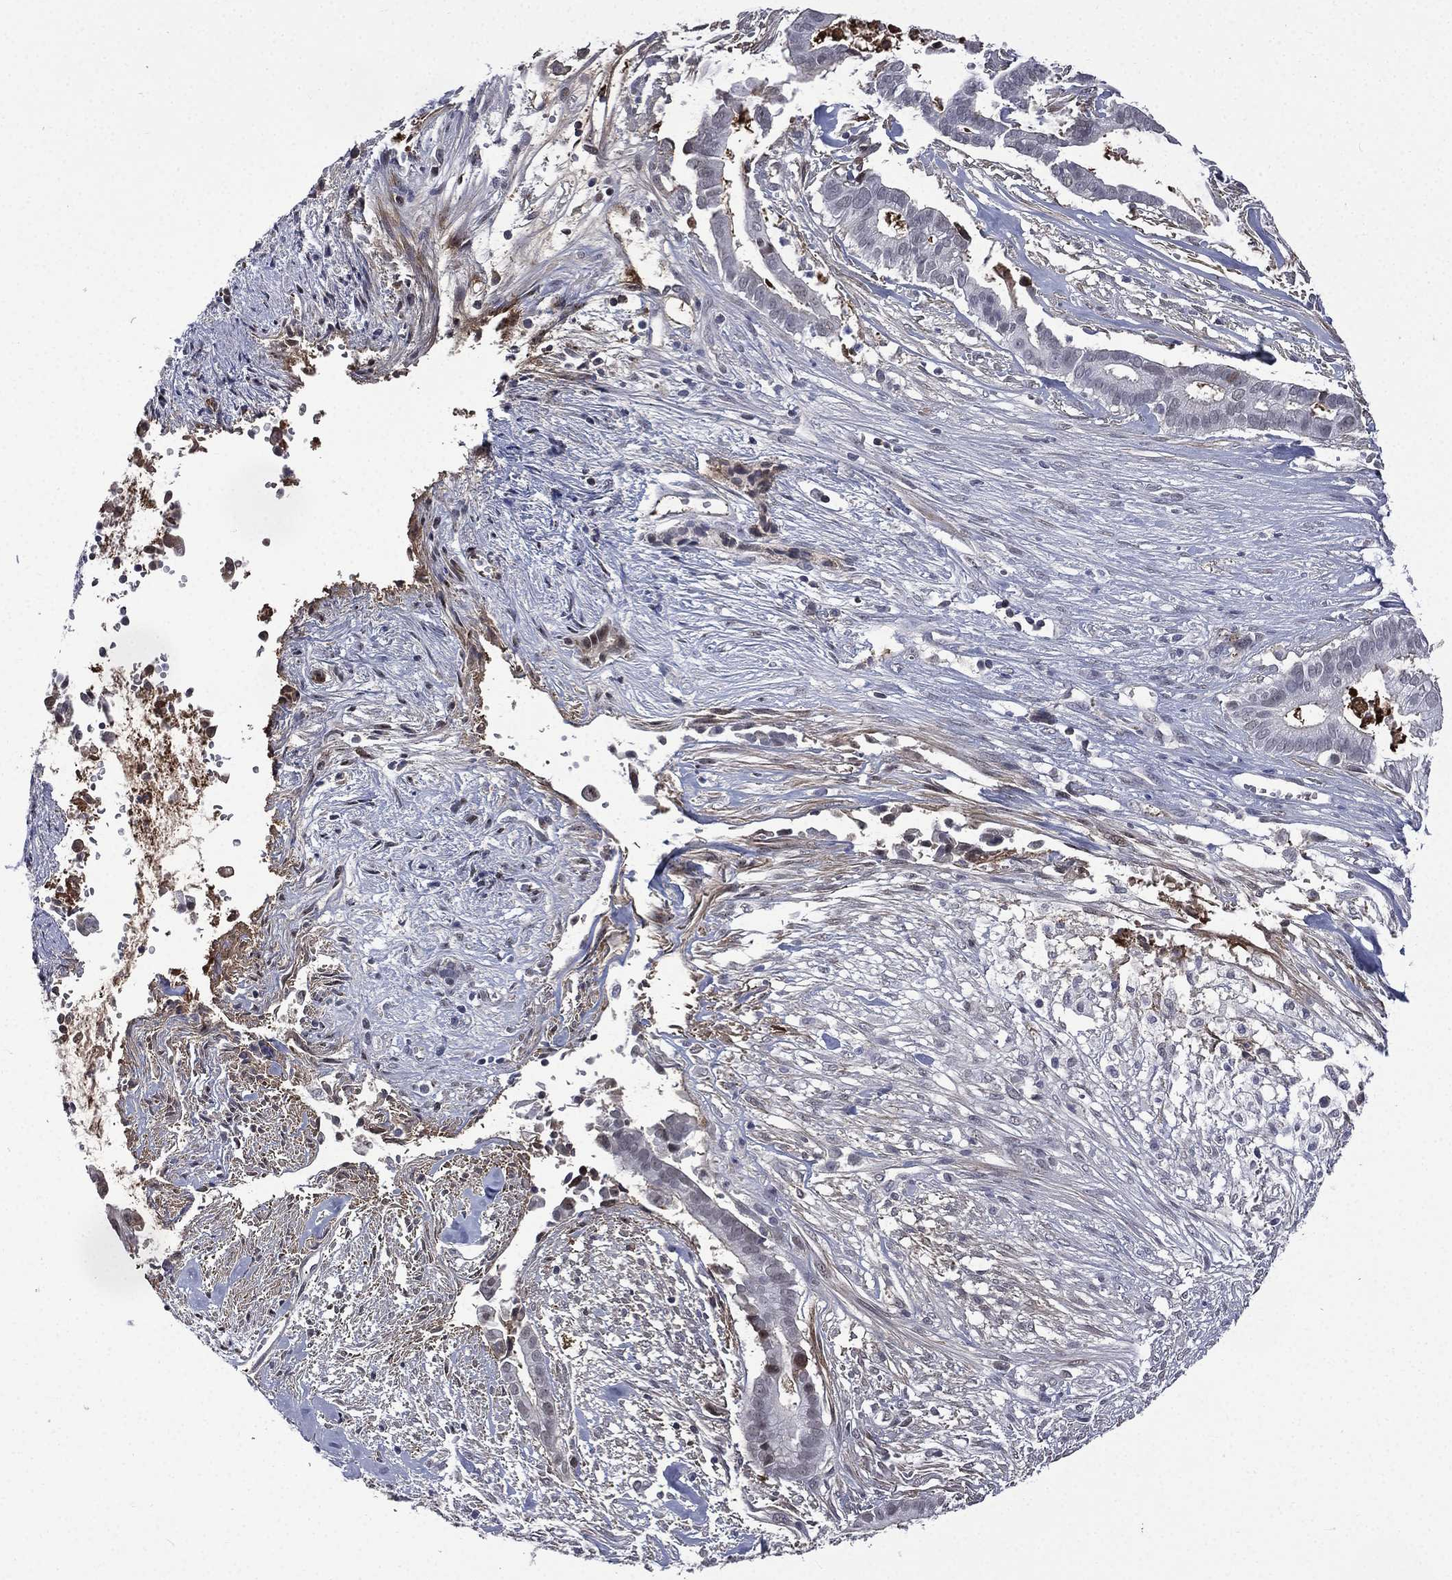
{"staining": {"intensity": "negative", "quantity": "none", "location": "none"}, "tissue": "pancreatic cancer", "cell_type": "Tumor cells", "image_type": "cancer", "snomed": [{"axis": "morphology", "description": "Adenocarcinoma, NOS"}, {"axis": "topography", "description": "Pancreas"}], "caption": "Immunohistochemistry (IHC) image of pancreatic cancer stained for a protein (brown), which reveals no staining in tumor cells. (DAB (3,3'-diaminobenzidine) immunohistochemistry, high magnification).", "gene": "FGG", "patient": {"sex": "male", "age": 61}}